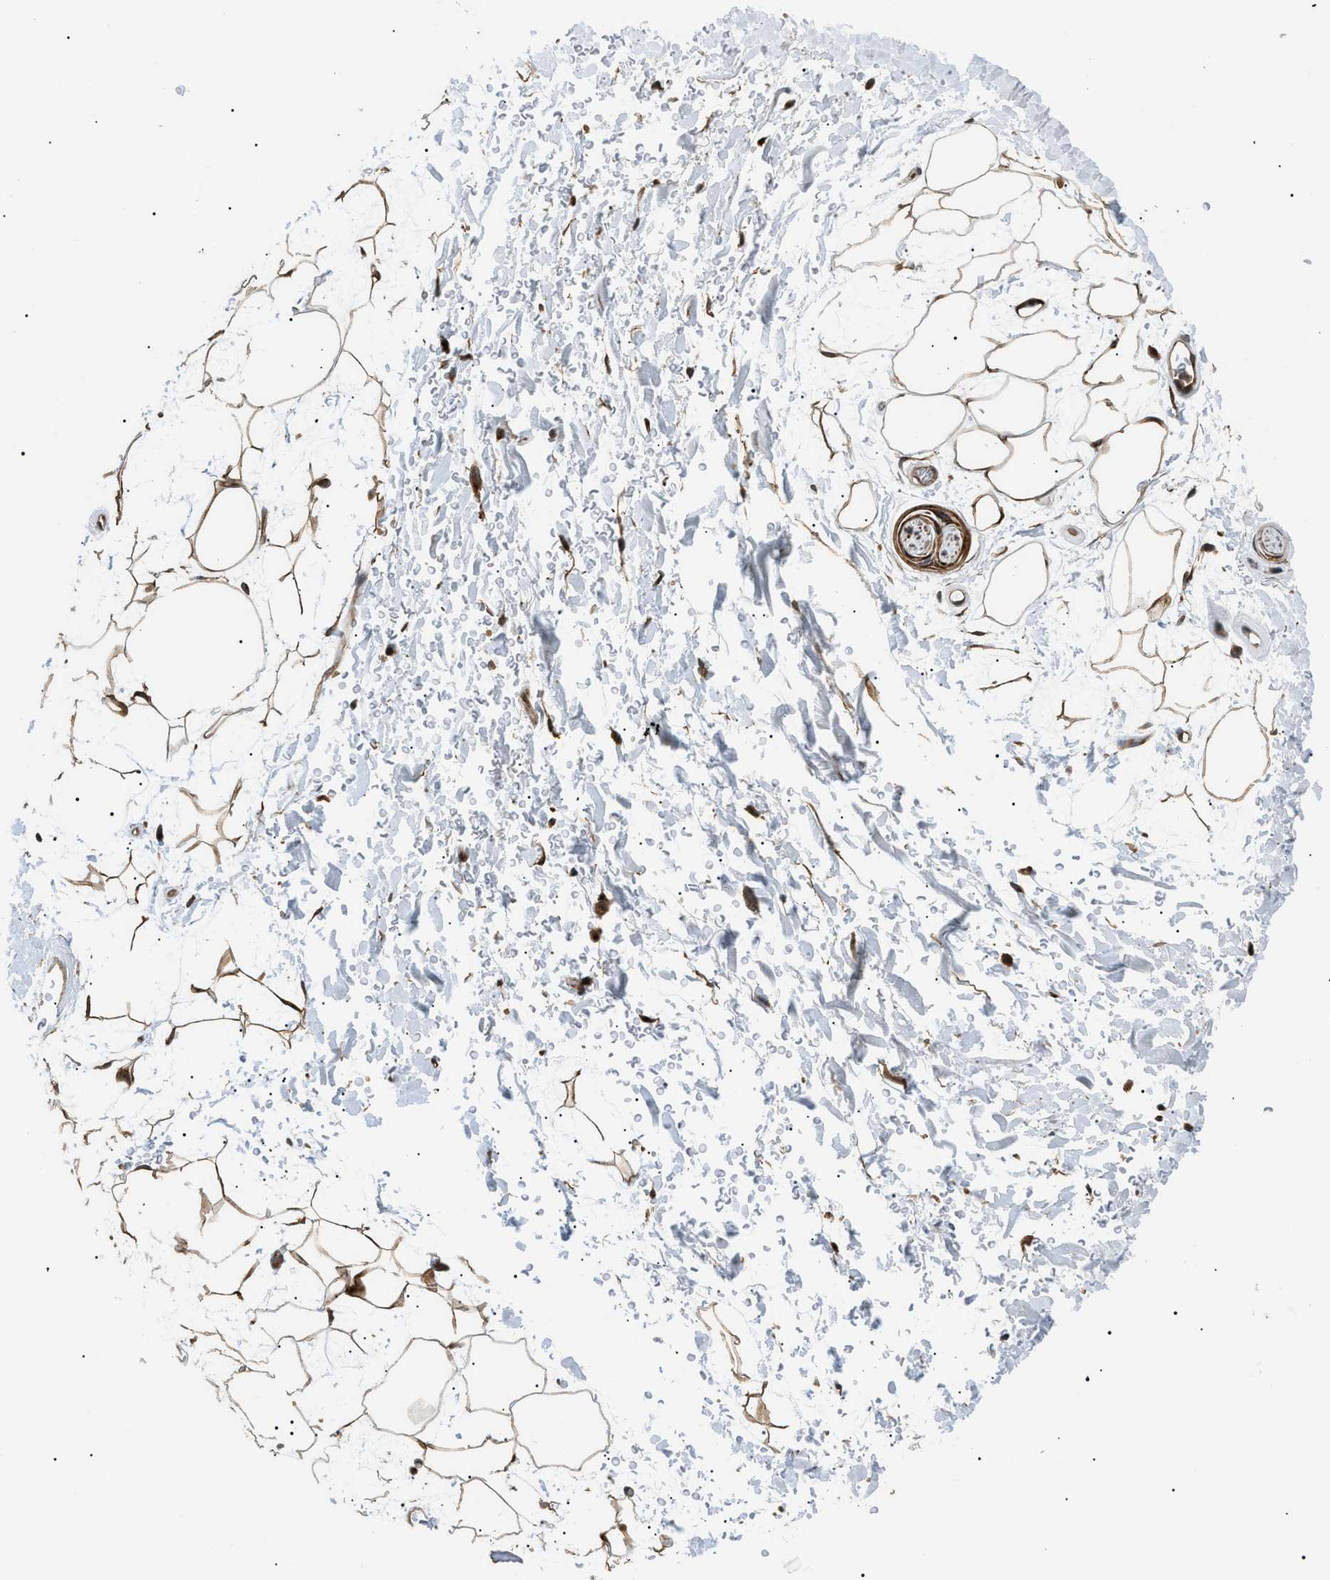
{"staining": {"intensity": "moderate", "quantity": ">75%", "location": "cytoplasmic/membranous"}, "tissue": "adipose tissue", "cell_type": "Adipocytes", "image_type": "normal", "snomed": [{"axis": "morphology", "description": "Normal tissue, NOS"}, {"axis": "topography", "description": "Soft tissue"}], "caption": "This is a photomicrograph of immunohistochemistry (IHC) staining of normal adipose tissue, which shows moderate expression in the cytoplasmic/membranous of adipocytes.", "gene": "ATP6AP1", "patient": {"sex": "male", "age": 72}}